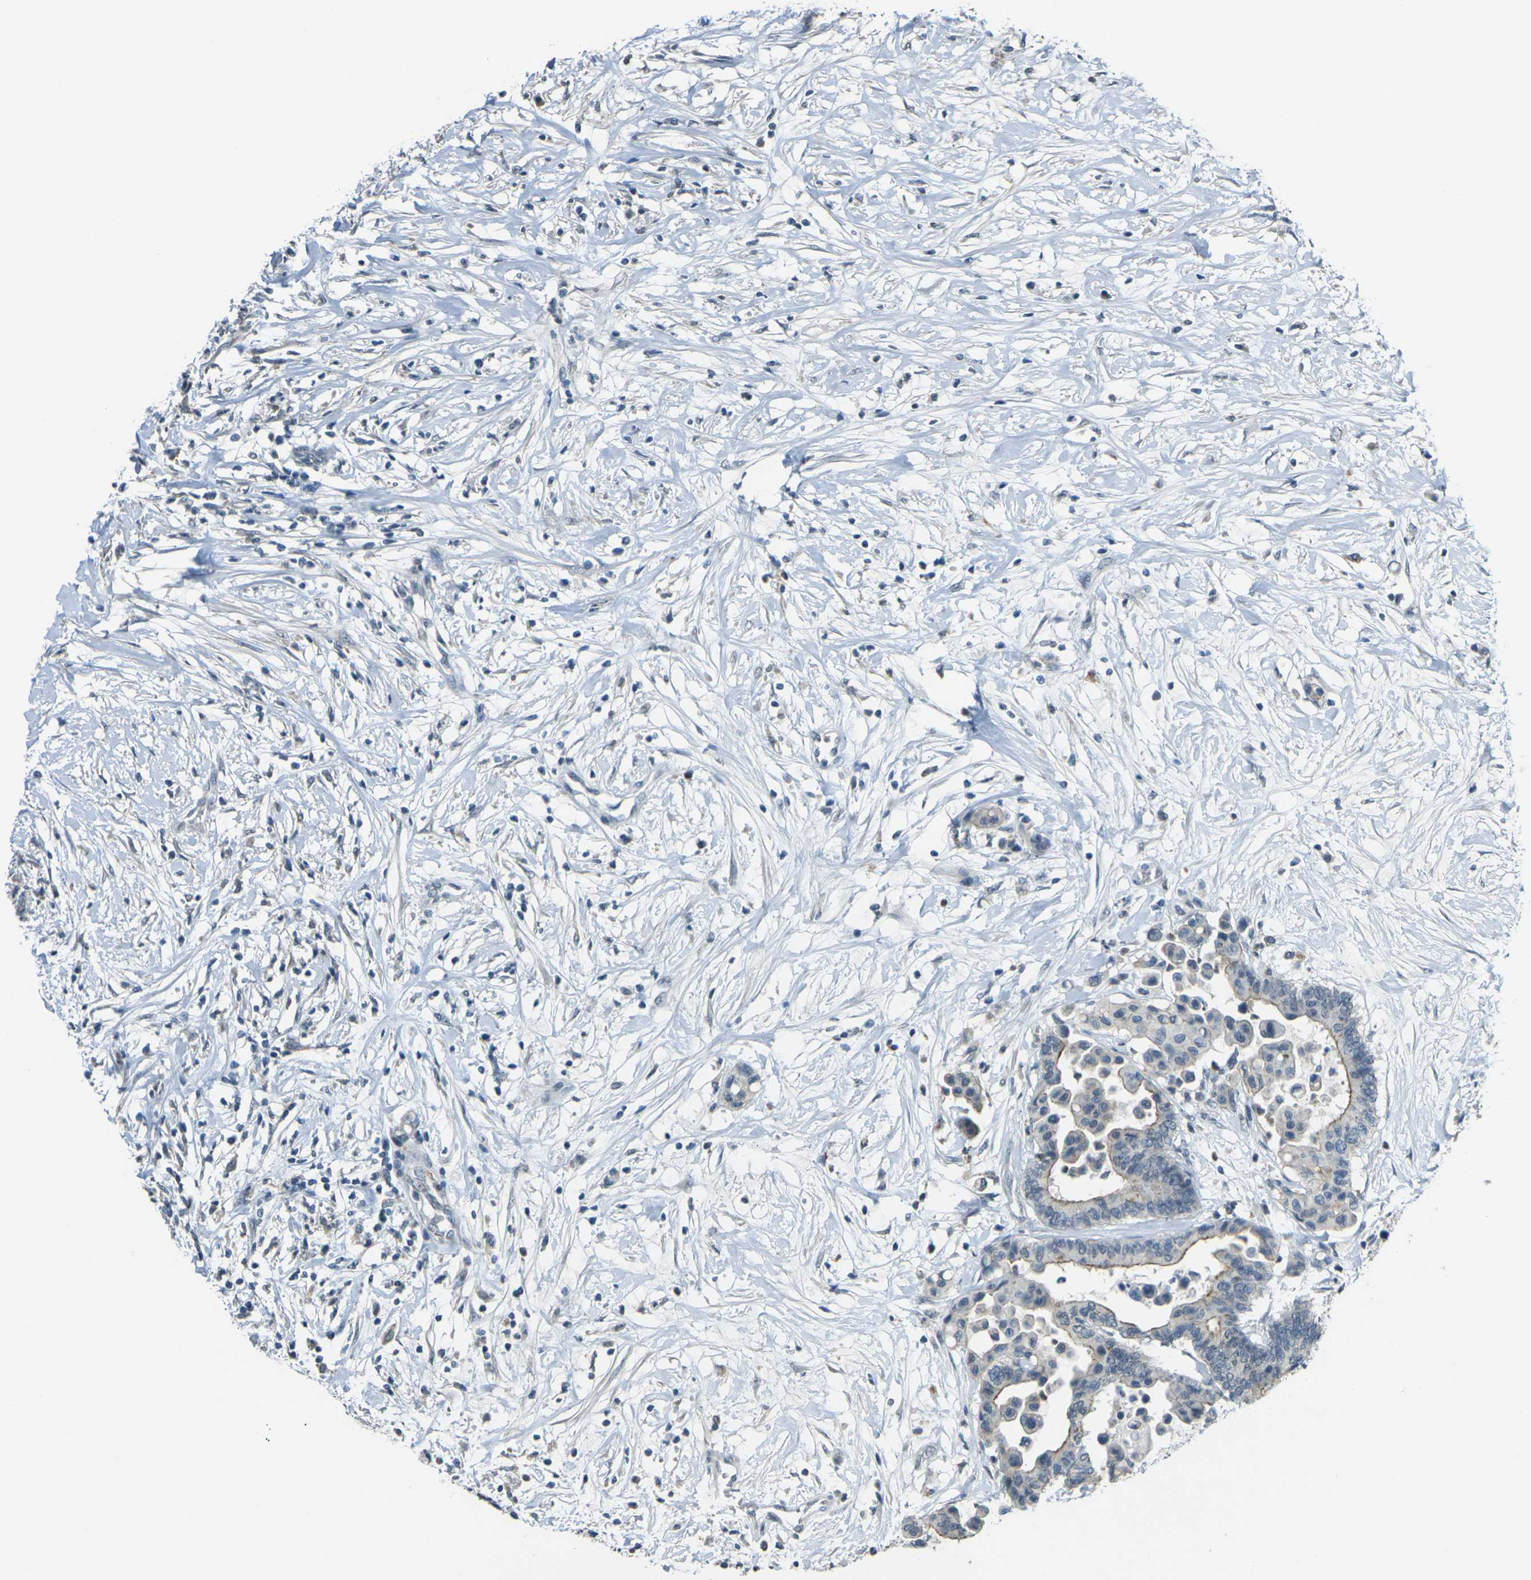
{"staining": {"intensity": "moderate", "quantity": "25%-75%", "location": "cytoplasmic/membranous"}, "tissue": "colorectal cancer", "cell_type": "Tumor cells", "image_type": "cancer", "snomed": [{"axis": "morphology", "description": "Normal tissue, NOS"}, {"axis": "morphology", "description": "Adenocarcinoma, NOS"}, {"axis": "topography", "description": "Colon"}], "caption": "Immunohistochemistry (IHC) of human colorectal cancer reveals medium levels of moderate cytoplasmic/membranous staining in approximately 25%-75% of tumor cells. The staining was performed using DAB, with brown indicating positive protein expression. Nuclei are stained blue with hematoxylin.", "gene": "SPTBN2", "patient": {"sex": "male", "age": 82}}